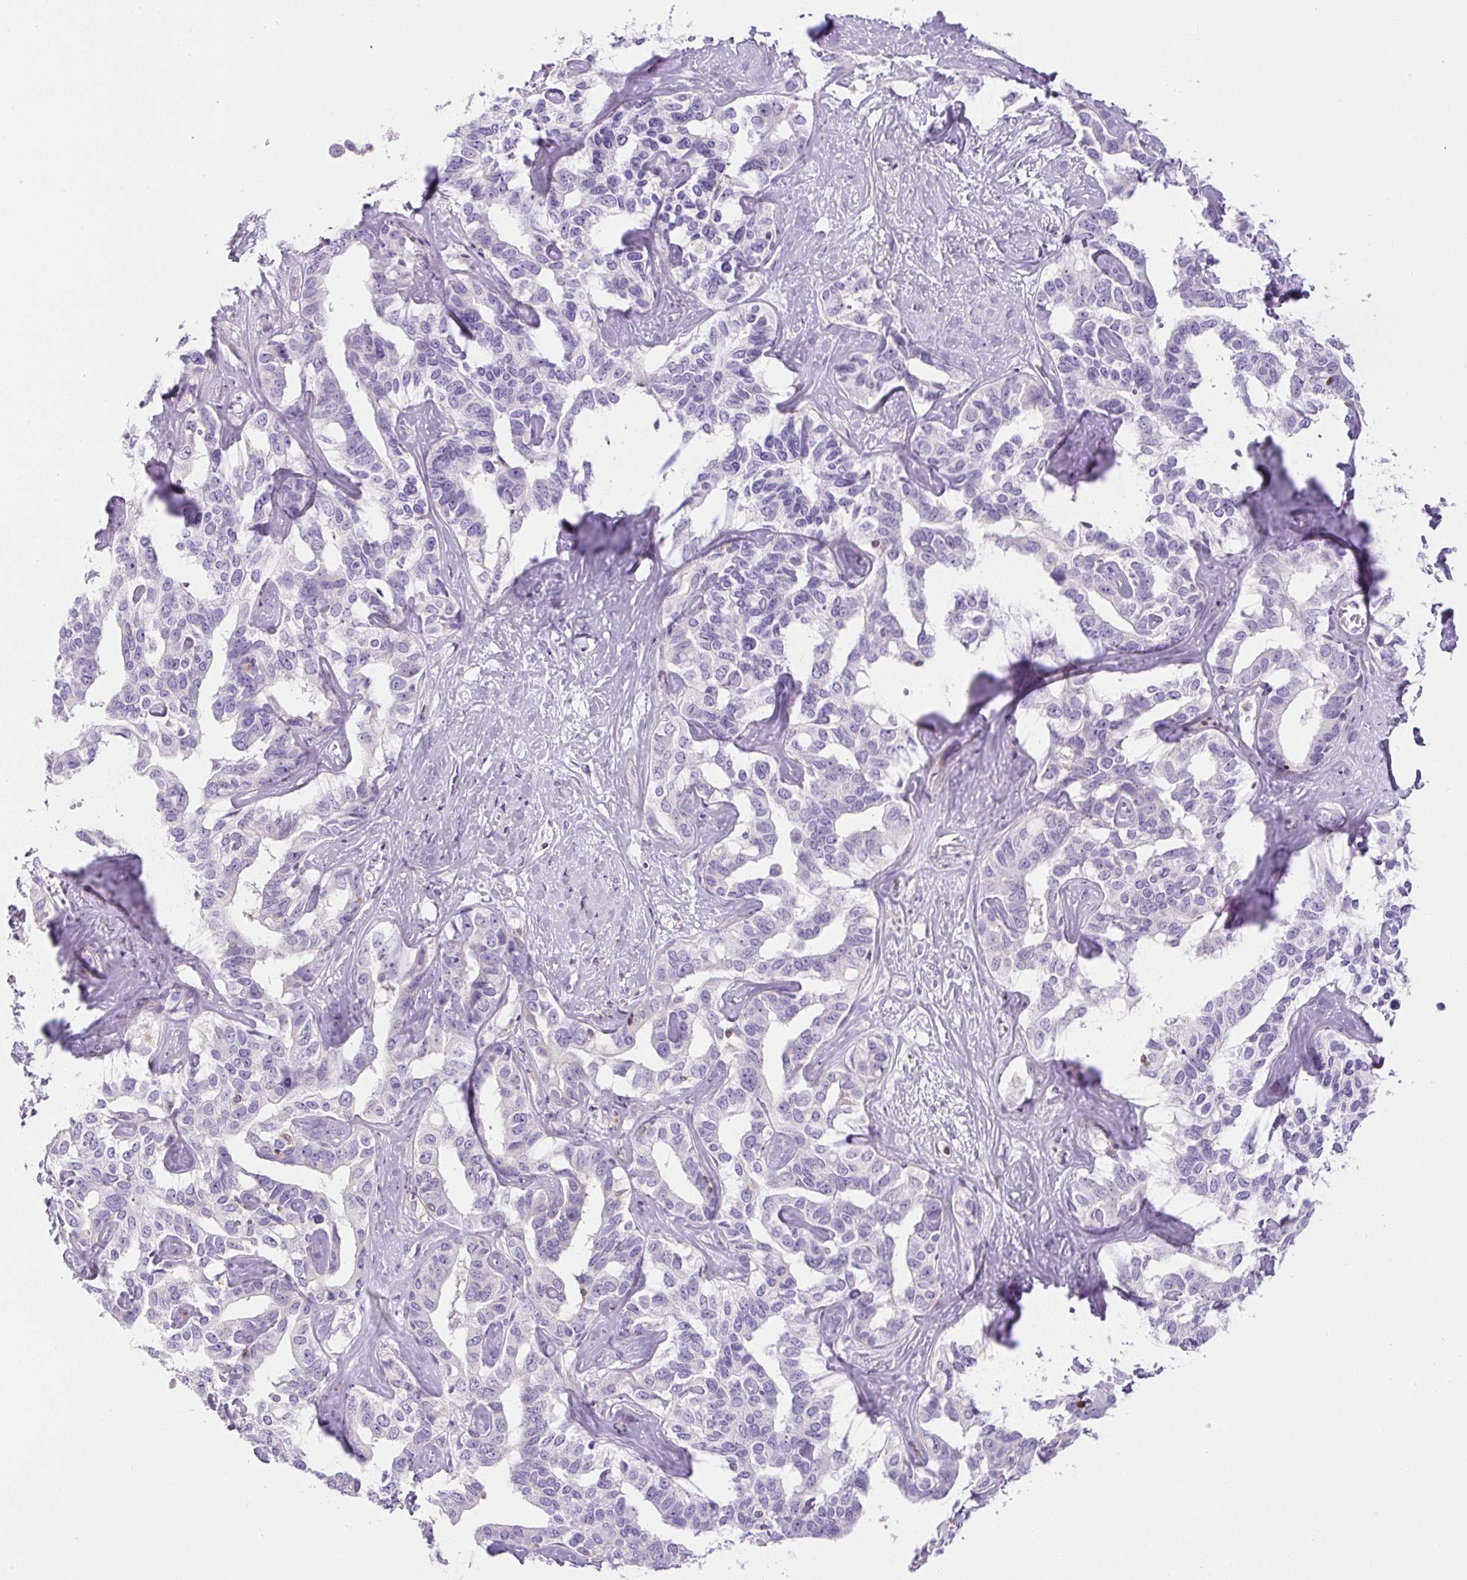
{"staining": {"intensity": "negative", "quantity": "none", "location": "none"}, "tissue": "liver cancer", "cell_type": "Tumor cells", "image_type": "cancer", "snomed": [{"axis": "morphology", "description": "Cholangiocarcinoma"}, {"axis": "topography", "description": "Liver"}], "caption": "This is a histopathology image of IHC staining of liver cancer (cholangiocarcinoma), which shows no positivity in tumor cells.", "gene": "PIP5KL1", "patient": {"sex": "male", "age": 59}}